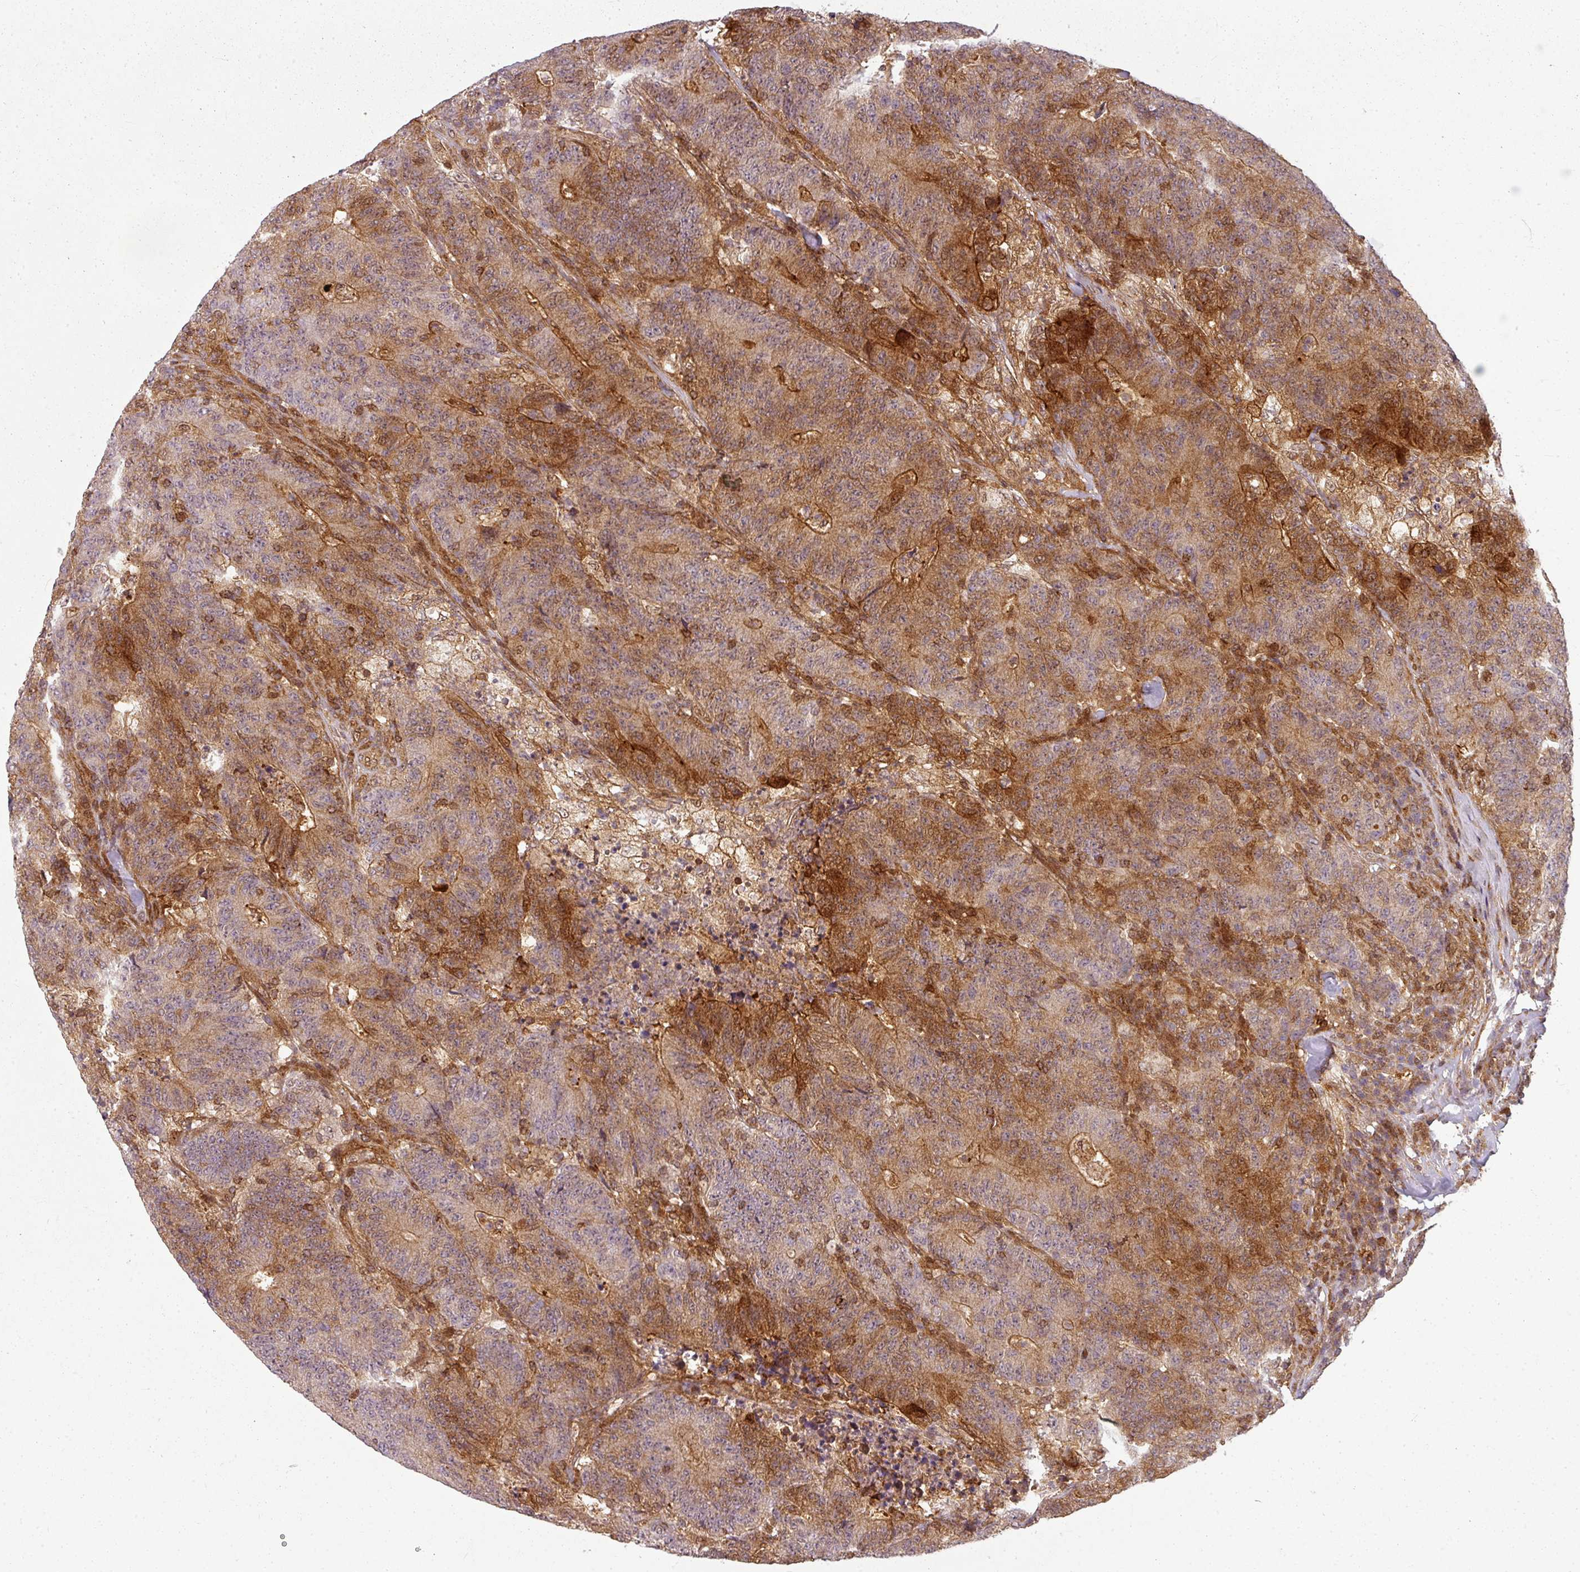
{"staining": {"intensity": "moderate", "quantity": "25%-75%", "location": "cytoplasmic/membranous"}, "tissue": "colorectal cancer", "cell_type": "Tumor cells", "image_type": "cancer", "snomed": [{"axis": "morphology", "description": "Adenocarcinoma, NOS"}, {"axis": "topography", "description": "Colon"}], "caption": "Approximately 25%-75% of tumor cells in human colorectal cancer demonstrate moderate cytoplasmic/membranous protein expression as visualized by brown immunohistochemical staining.", "gene": "CLIC1", "patient": {"sex": "female", "age": 75}}